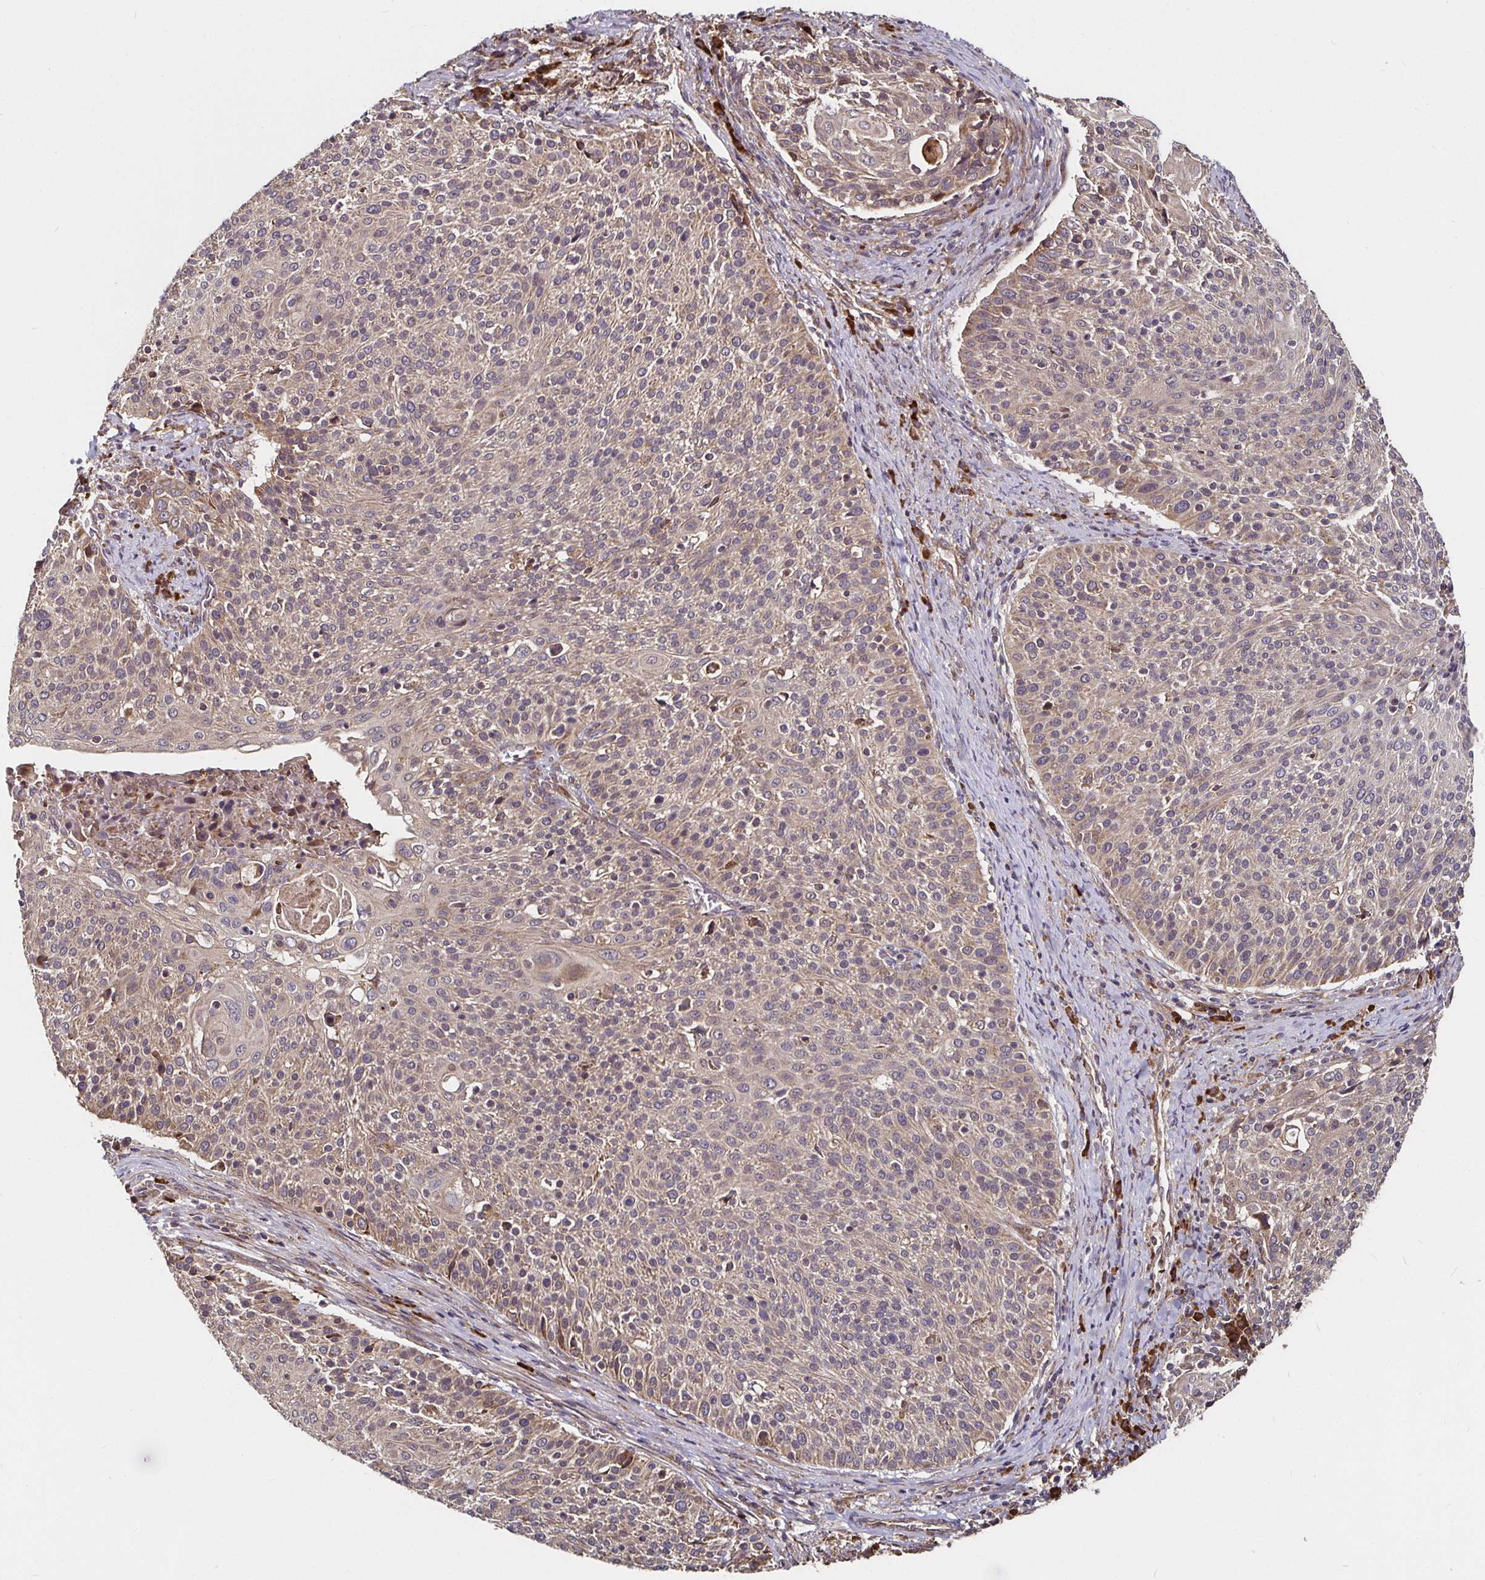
{"staining": {"intensity": "weak", "quantity": ">75%", "location": "cytoplasmic/membranous"}, "tissue": "cervical cancer", "cell_type": "Tumor cells", "image_type": "cancer", "snomed": [{"axis": "morphology", "description": "Squamous cell carcinoma, NOS"}, {"axis": "topography", "description": "Cervix"}], "caption": "High-power microscopy captured an IHC histopathology image of squamous cell carcinoma (cervical), revealing weak cytoplasmic/membranous staining in about >75% of tumor cells.", "gene": "MLST8", "patient": {"sex": "female", "age": 31}}